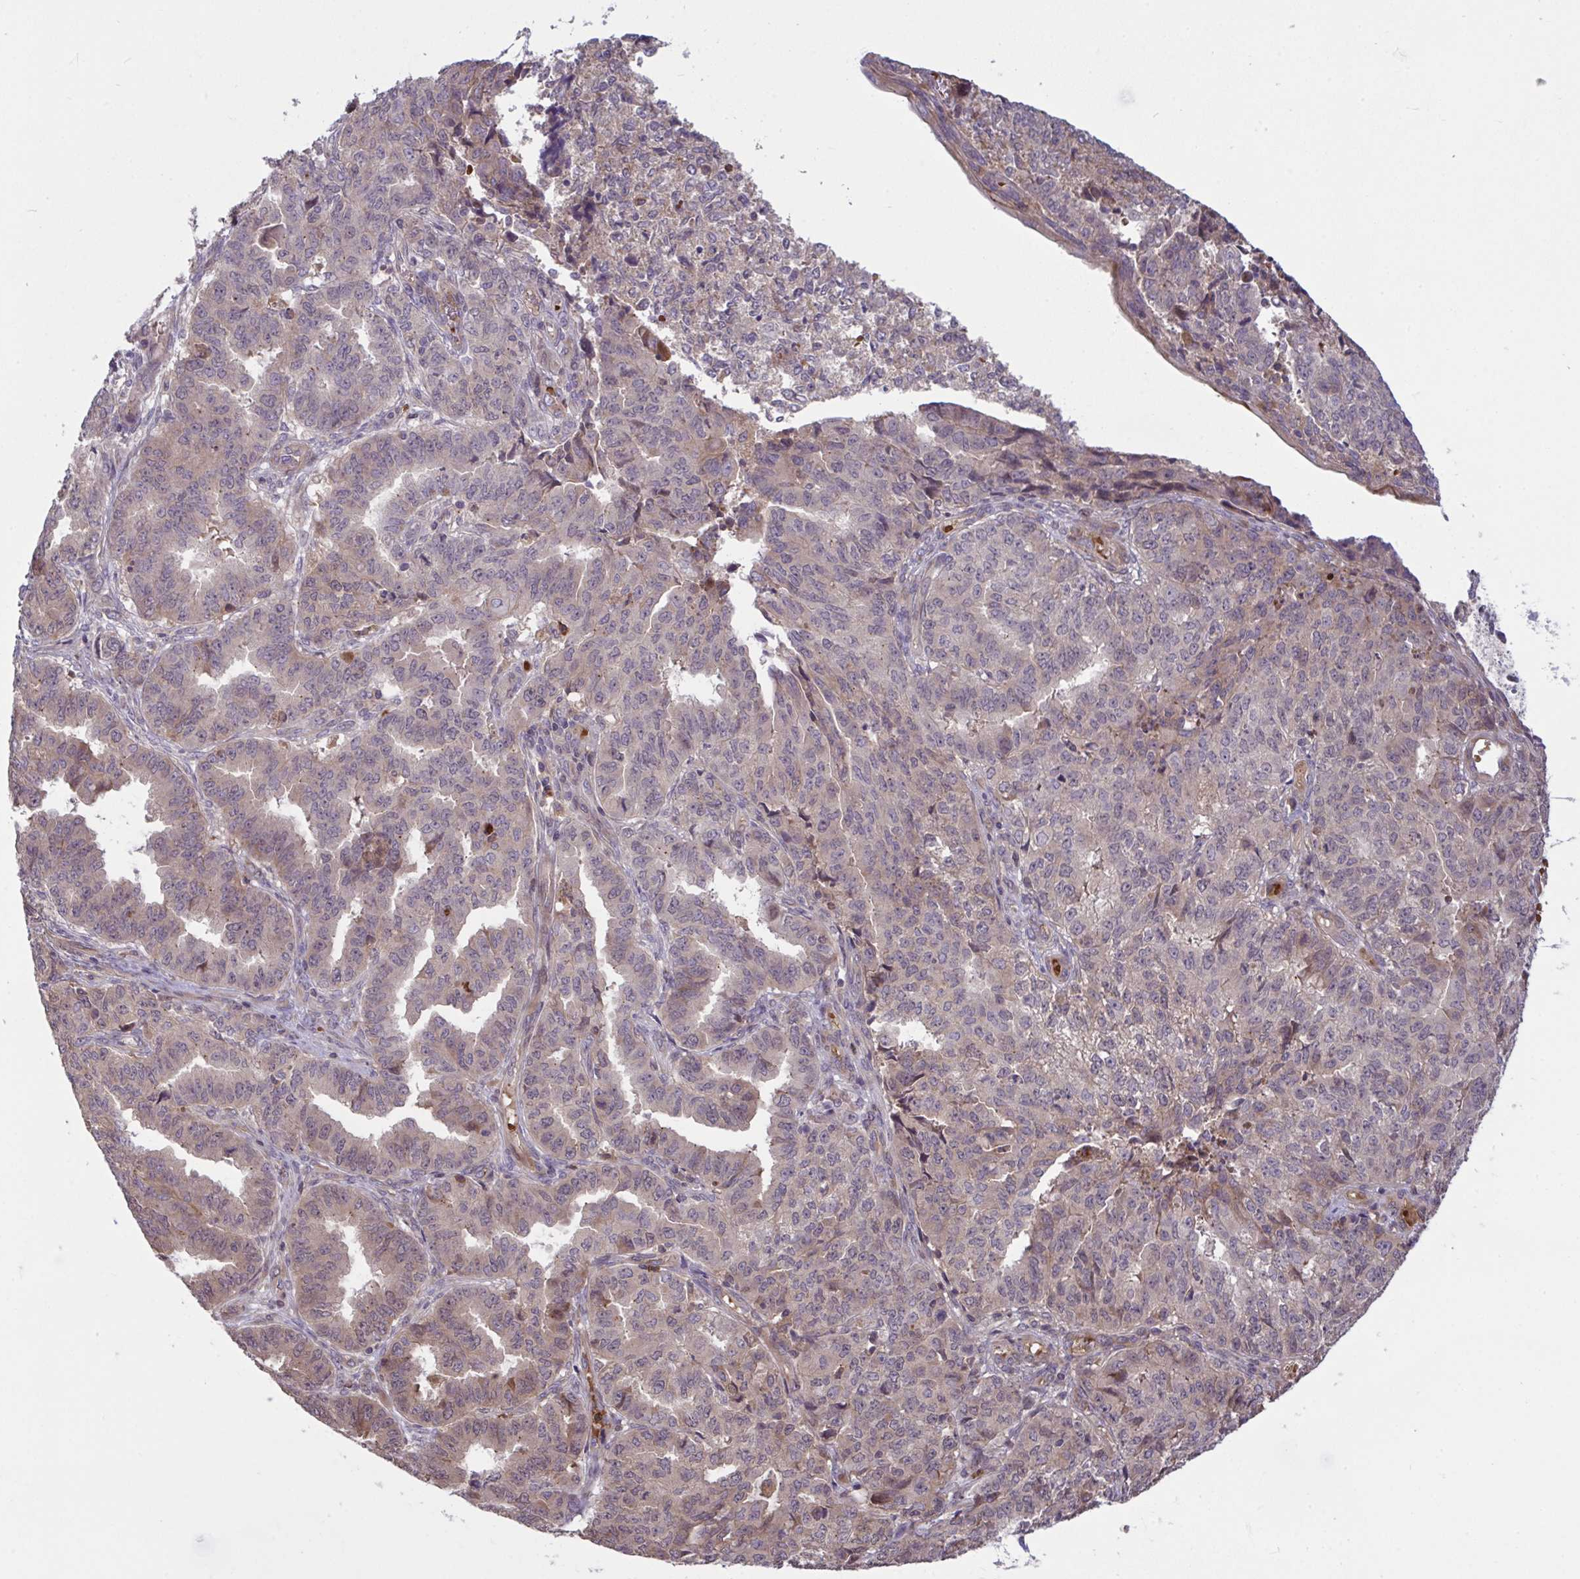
{"staining": {"intensity": "weak", "quantity": "25%-75%", "location": "cytoplasmic/membranous"}, "tissue": "endometrial cancer", "cell_type": "Tumor cells", "image_type": "cancer", "snomed": [{"axis": "morphology", "description": "Adenocarcinoma, NOS"}, {"axis": "topography", "description": "Endometrium"}], "caption": "This histopathology image demonstrates immunohistochemistry staining of human endometrial adenocarcinoma, with low weak cytoplasmic/membranous positivity in about 25%-75% of tumor cells.", "gene": "IL1R1", "patient": {"sex": "female", "age": 50}}